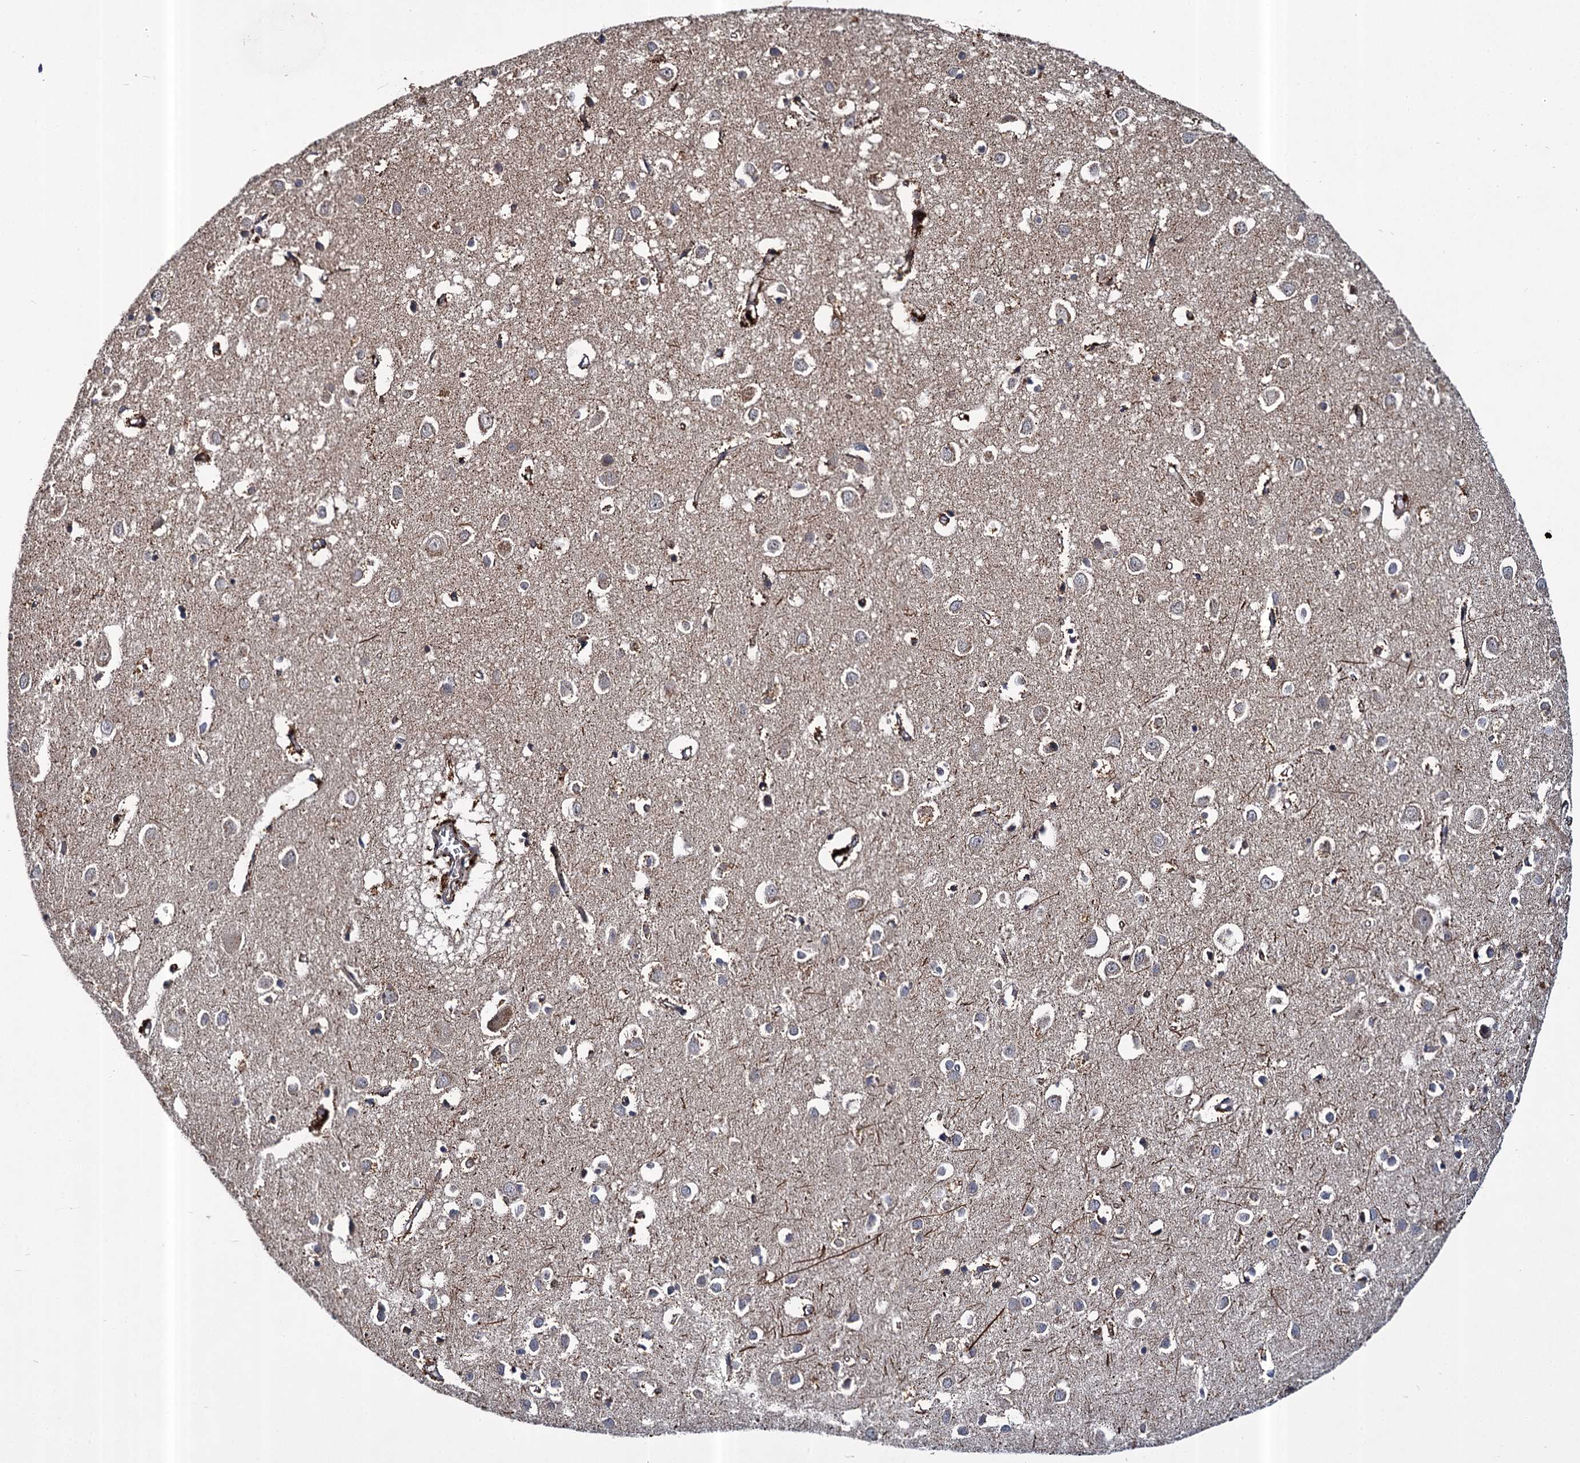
{"staining": {"intensity": "strong", "quantity": "25%-75%", "location": "cytoplasmic/membranous"}, "tissue": "cerebral cortex", "cell_type": "Endothelial cells", "image_type": "normal", "snomed": [{"axis": "morphology", "description": "Normal tissue, NOS"}, {"axis": "topography", "description": "Cerebral cortex"}], "caption": "Cerebral cortex was stained to show a protein in brown. There is high levels of strong cytoplasmic/membranous positivity in approximately 25%-75% of endothelial cells. (Brightfield microscopy of DAB IHC at high magnification).", "gene": "ABLIM1", "patient": {"sex": "female", "age": 64}}